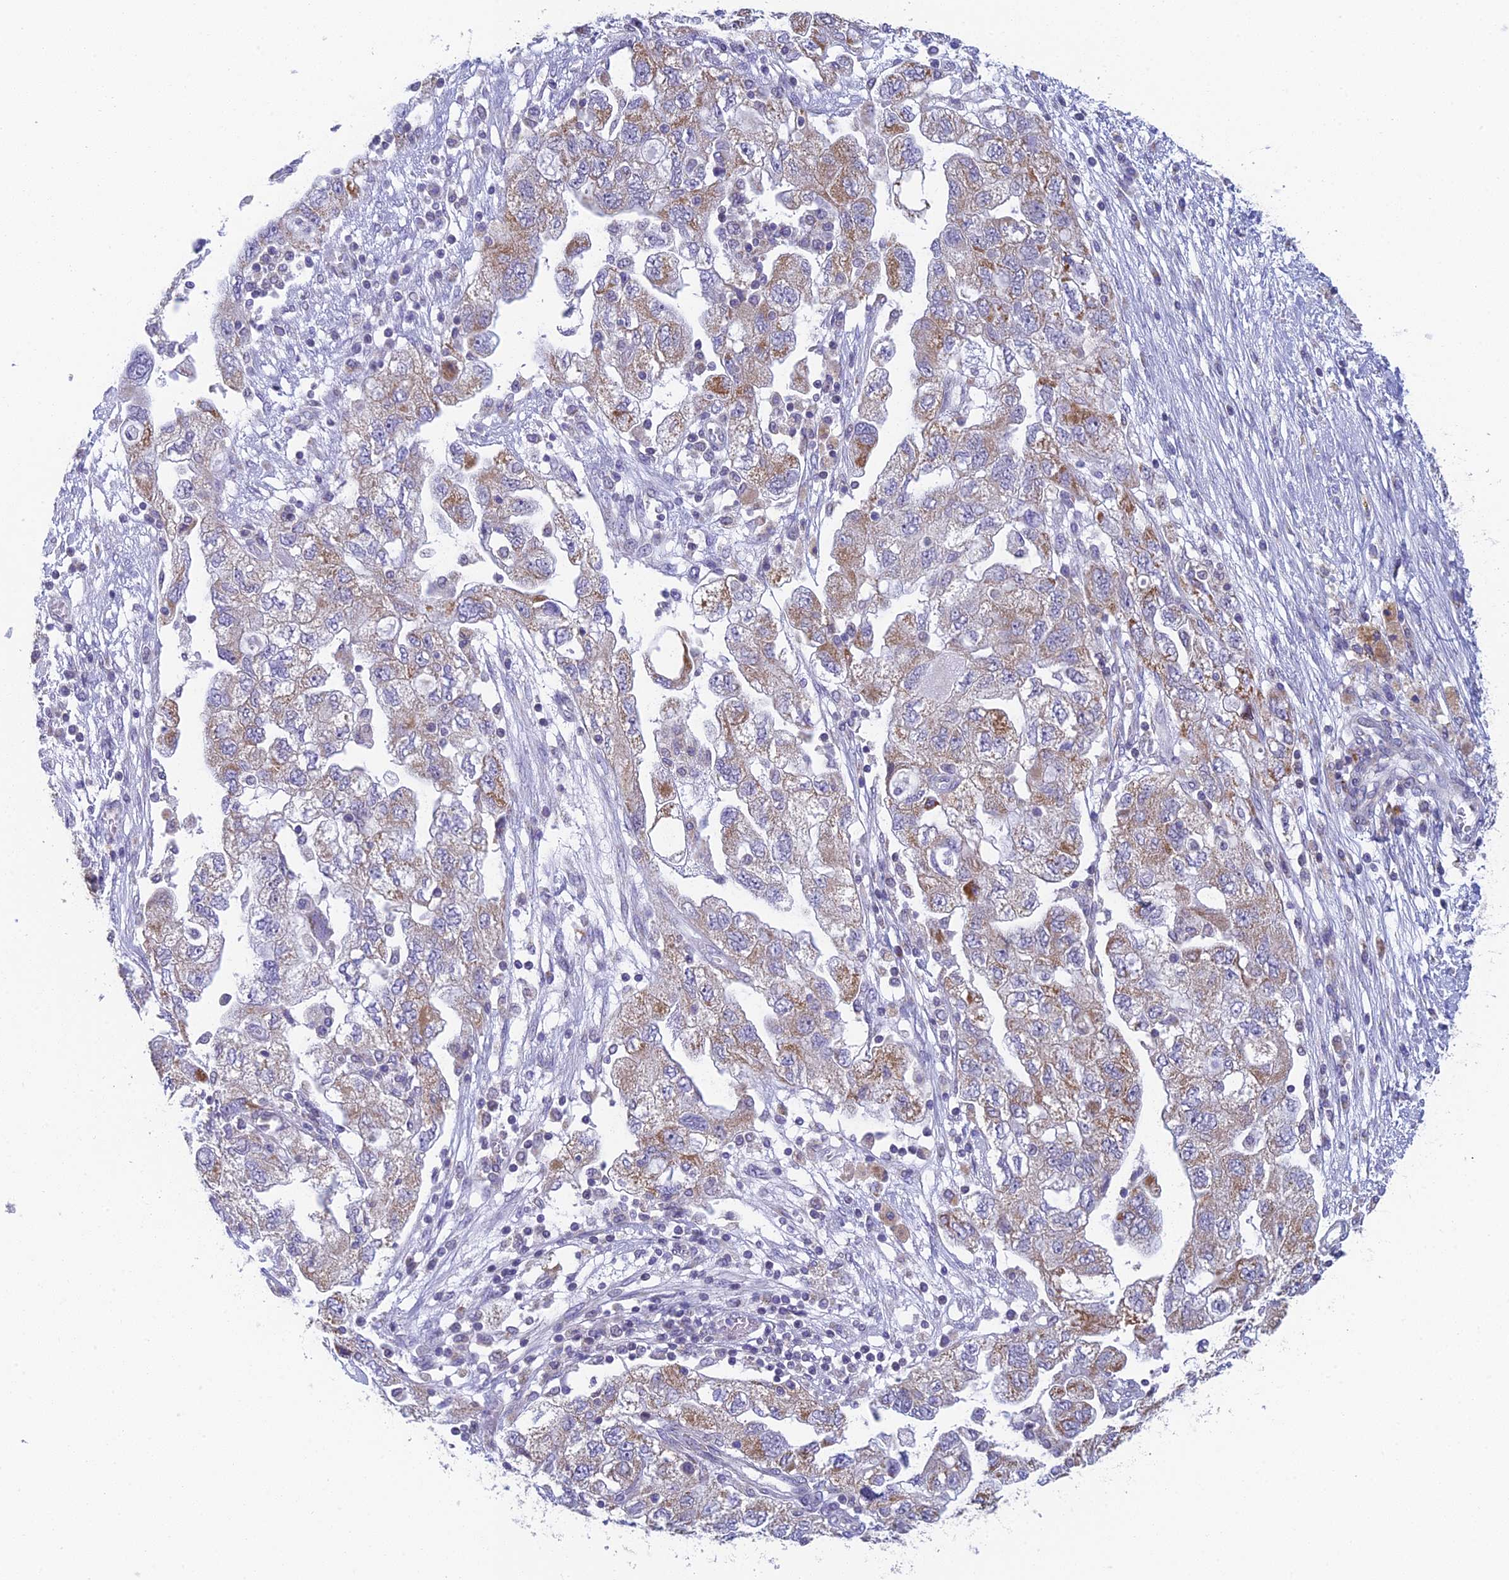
{"staining": {"intensity": "moderate", "quantity": "25%-75%", "location": "cytoplasmic/membranous"}, "tissue": "ovarian cancer", "cell_type": "Tumor cells", "image_type": "cancer", "snomed": [{"axis": "morphology", "description": "Carcinoma, NOS"}, {"axis": "morphology", "description": "Cystadenocarcinoma, serous, NOS"}, {"axis": "topography", "description": "Ovary"}], "caption": "Tumor cells demonstrate medium levels of moderate cytoplasmic/membranous expression in approximately 25%-75% of cells in human ovarian cancer. The staining was performed using DAB to visualize the protein expression in brown, while the nuclei were stained in blue with hematoxylin (Magnification: 20x).", "gene": "REXO5", "patient": {"sex": "female", "age": 69}}